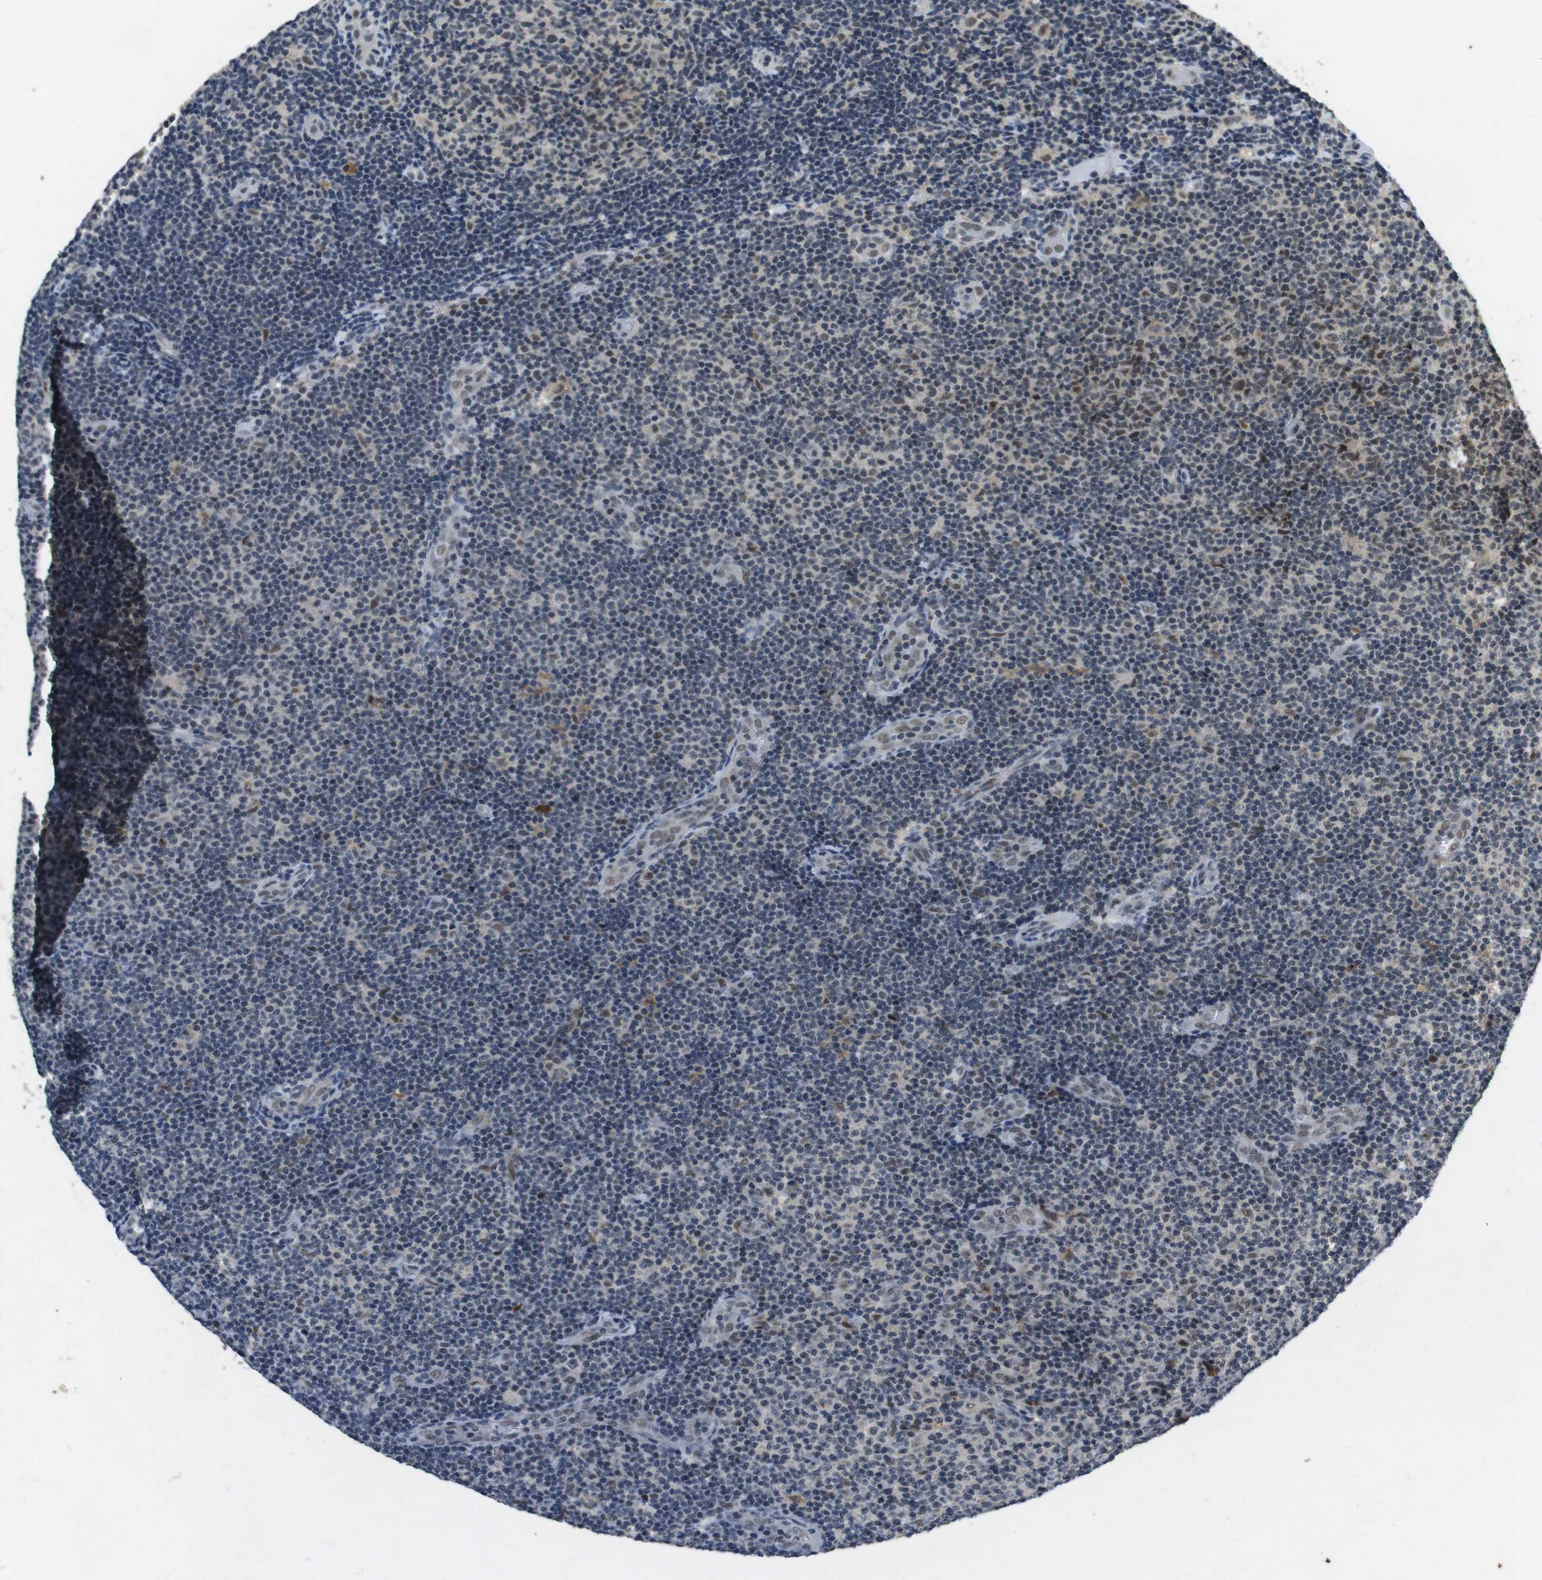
{"staining": {"intensity": "weak", "quantity": "<25%", "location": "cytoplasmic/membranous,nuclear"}, "tissue": "lymphoma", "cell_type": "Tumor cells", "image_type": "cancer", "snomed": [{"axis": "morphology", "description": "Malignant lymphoma, non-Hodgkin's type, Low grade"}, {"axis": "topography", "description": "Lymph node"}], "caption": "DAB (3,3'-diaminobenzidine) immunohistochemical staining of human lymphoma demonstrates no significant staining in tumor cells.", "gene": "USP7", "patient": {"sex": "male", "age": 83}}